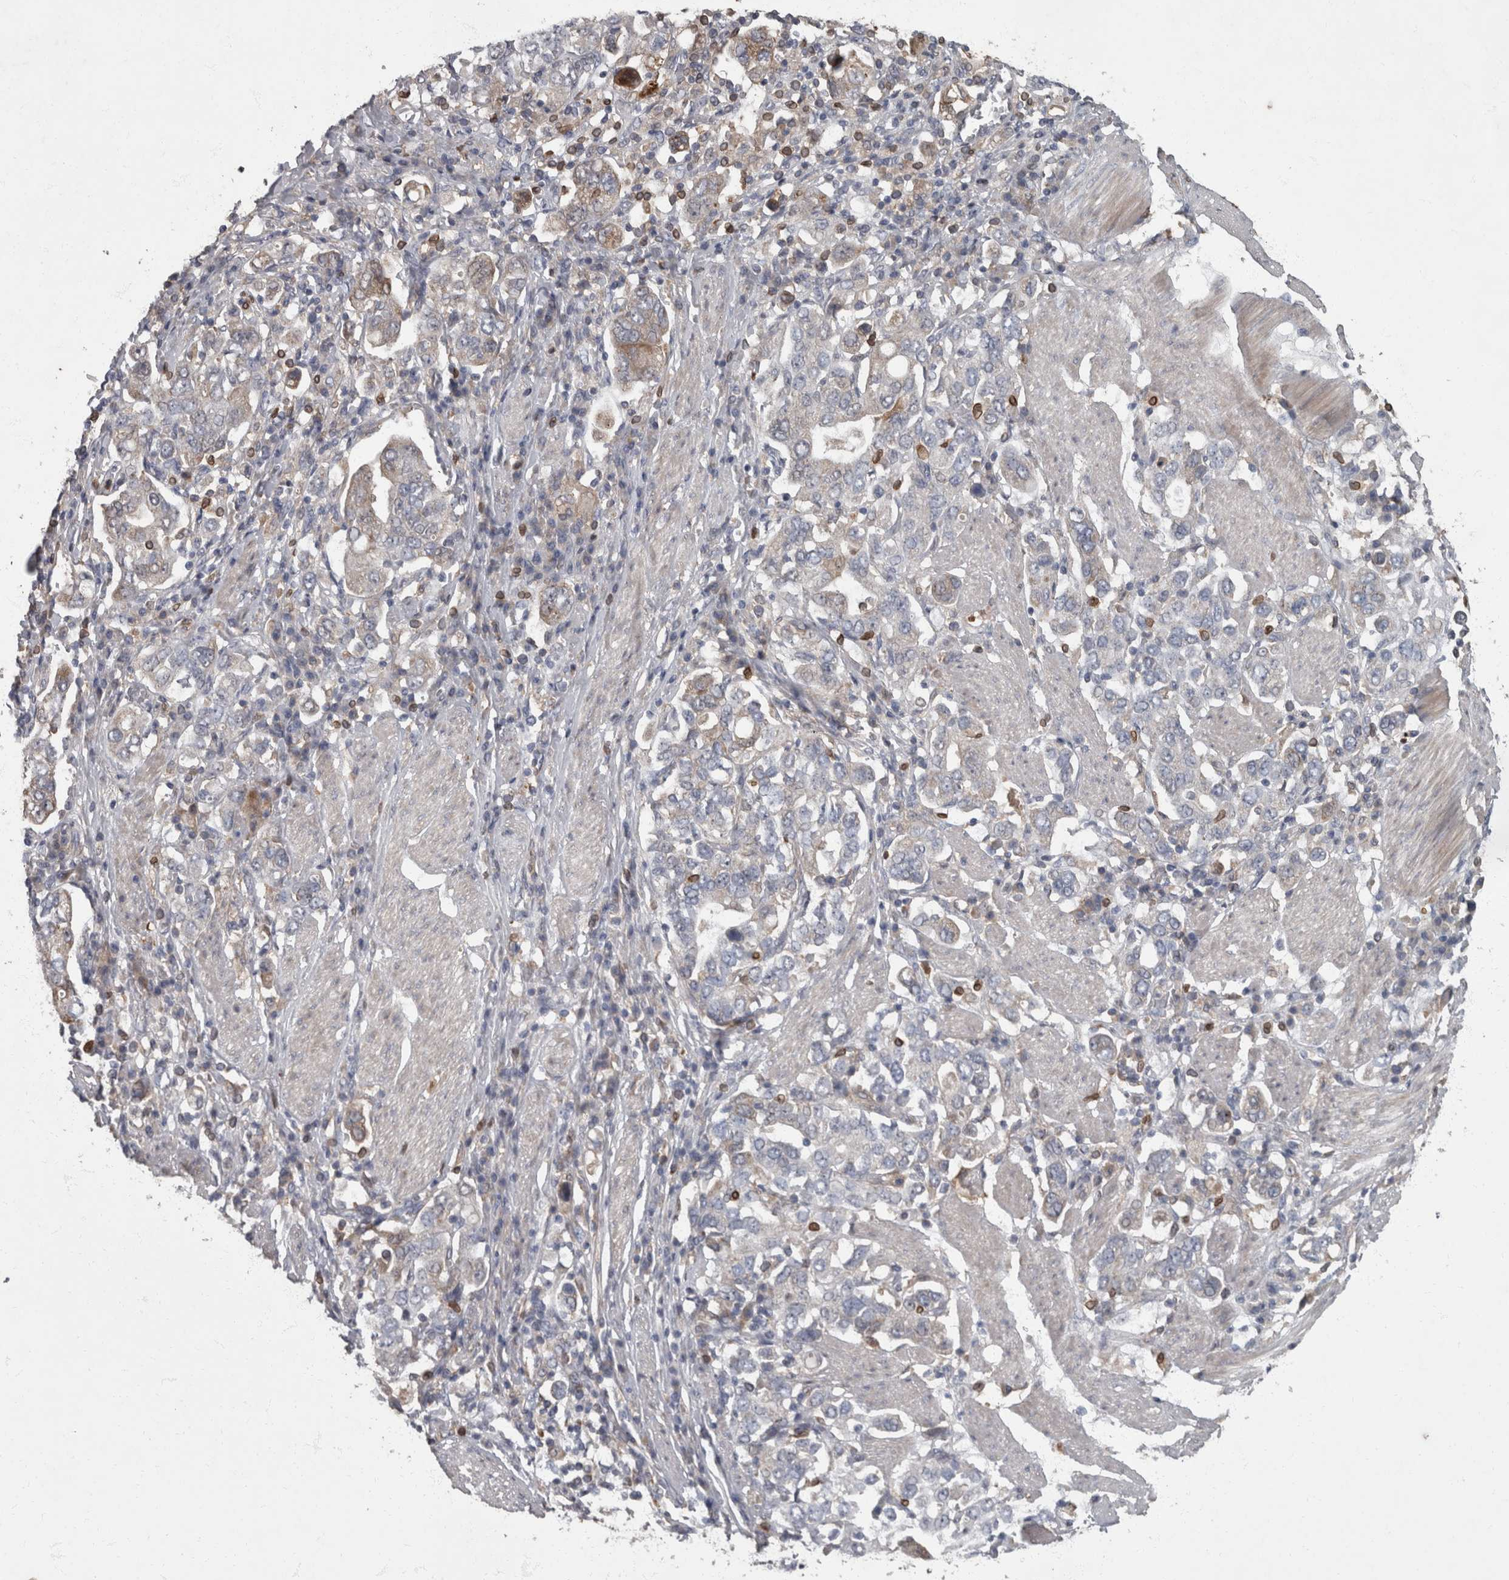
{"staining": {"intensity": "negative", "quantity": "none", "location": "none"}, "tissue": "stomach cancer", "cell_type": "Tumor cells", "image_type": "cancer", "snomed": [{"axis": "morphology", "description": "Adenocarcinoma, NOS"}, {"axis": "topography", "description": "Stomach, upper"}], "caption": "High magnification brightfield microscopy of stomach cancer (adenocarcinoma) stained with DAB (3,3'-diaminobenzidine) (brown) and counterstained with hematoxylin (blue): tumor cells show no significant positivity.", "gene": "PPP1R3C", "patient": {"sex": "male", "age": 62}}